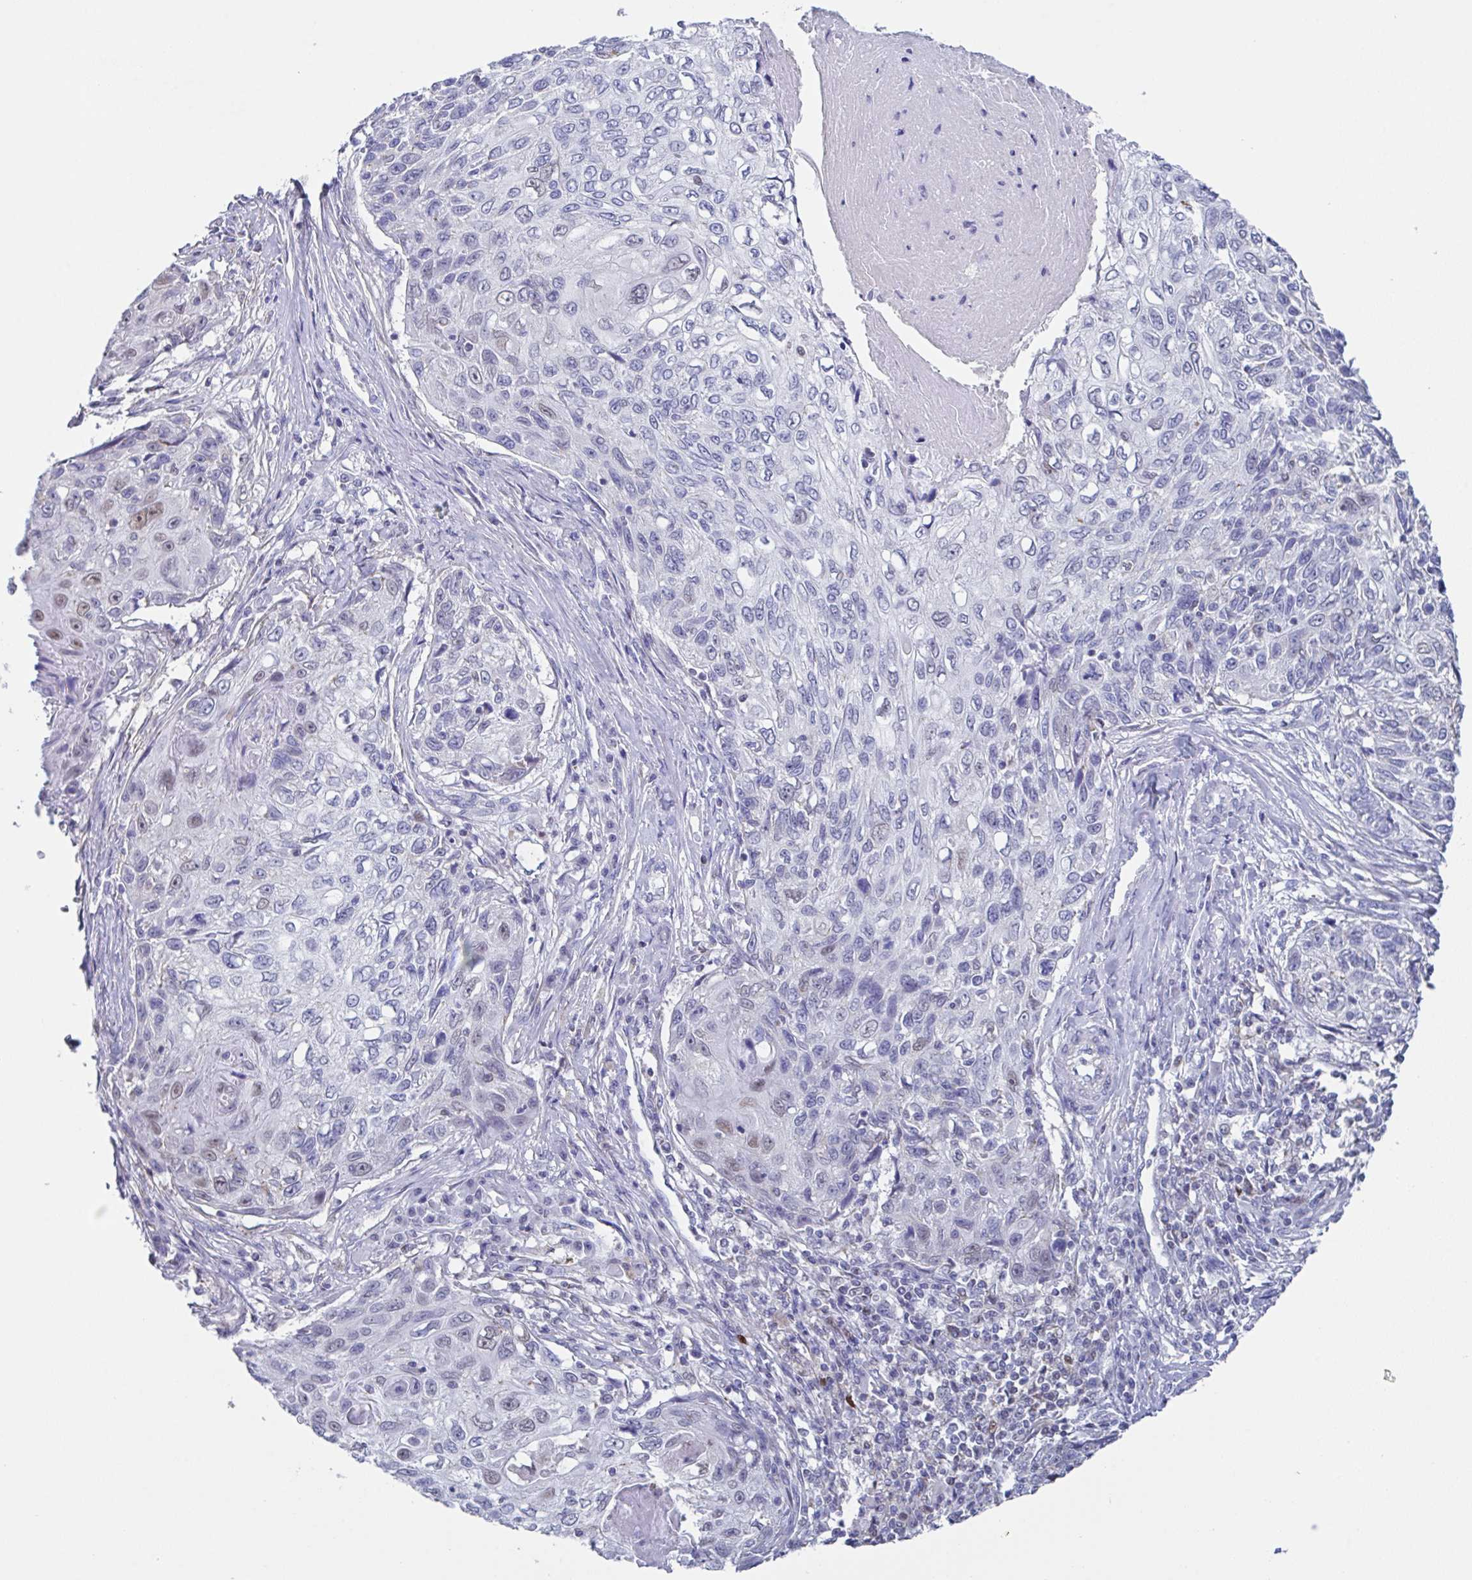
{"staining": {"intensity": "negative", "quantity": "none", "location": "none"}, "tissue": "skin cancer", "cell_type": "Tumor cells", "image_type": "cancer", "snomed": [{"axis": "morphology", "description": "Squamous cell carcinoma, NOS"}, {"axis": "topography", "description": "Skin"}], "caption": "Tumor cells are negative for brown protein staining in skin squamous cell carcinoma. (DAB (3,3'-diaminobenzidine) immunohistochemistry, high magnification).", "gene": "PBOV1", "patient": {"sex": "male", "age": 92}}